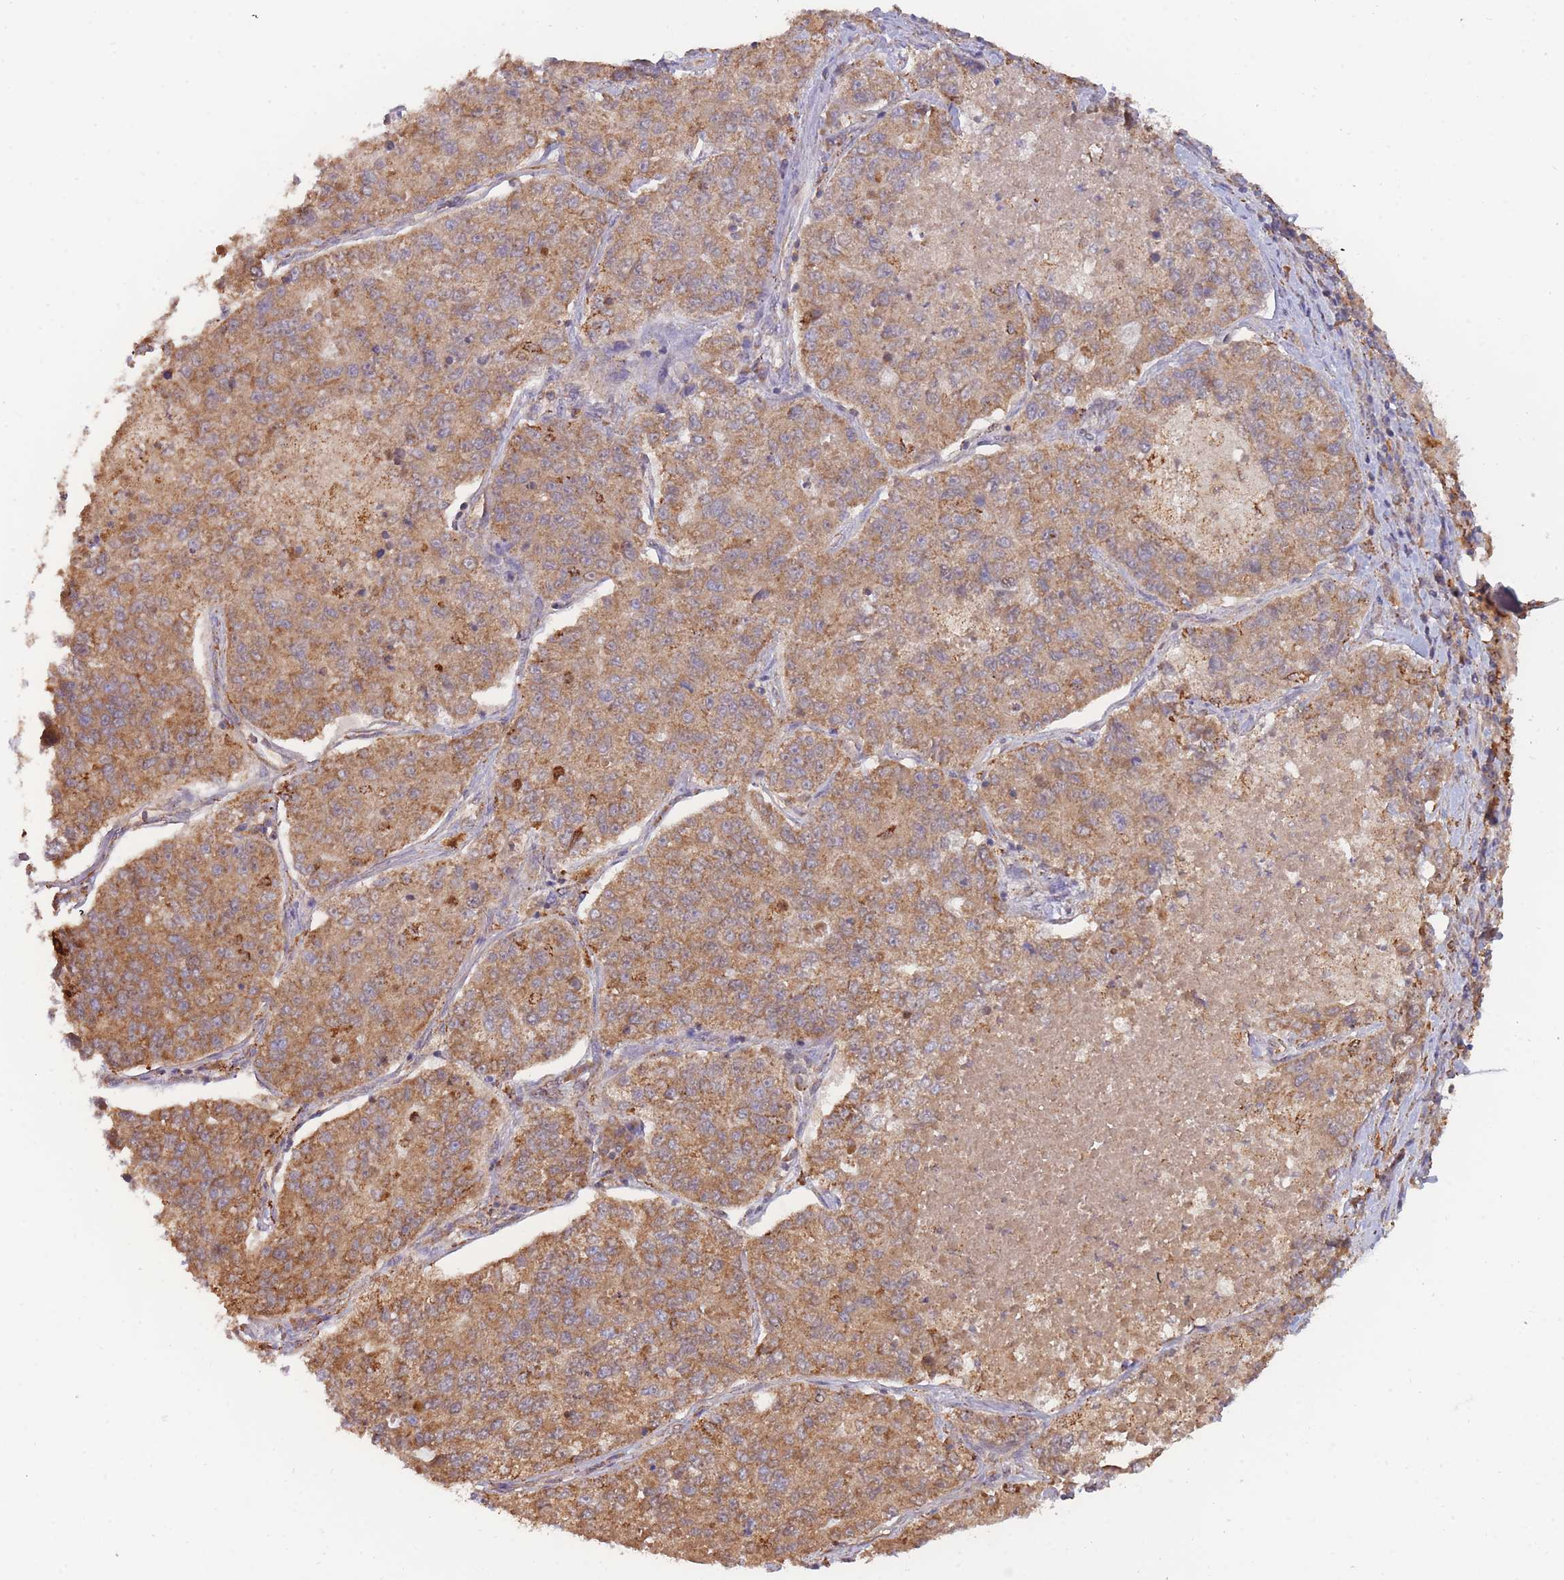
{"staining": {"intensity": "moderate", "quantity": ">75%", "location": "cytoplasmic/membranous"}, "tissue": "lung cancer", "cell_type": "Tumor cells", "image_type": "cancer", "snomed": [{"axis": "morphology", "description": "Adenocarcinoma, NOS"}, {"axis": "topography", "description": "Lung"}], "caption": "An IHC micrograph of neoplastic tissue is shown. Protein staining in brown shows moderate cytoplasmic/membranous positivity in lung adenocarcinoma within tumor cells.", "gene": "MRPL17", "patient": {"sex": "male", "age": 49}}